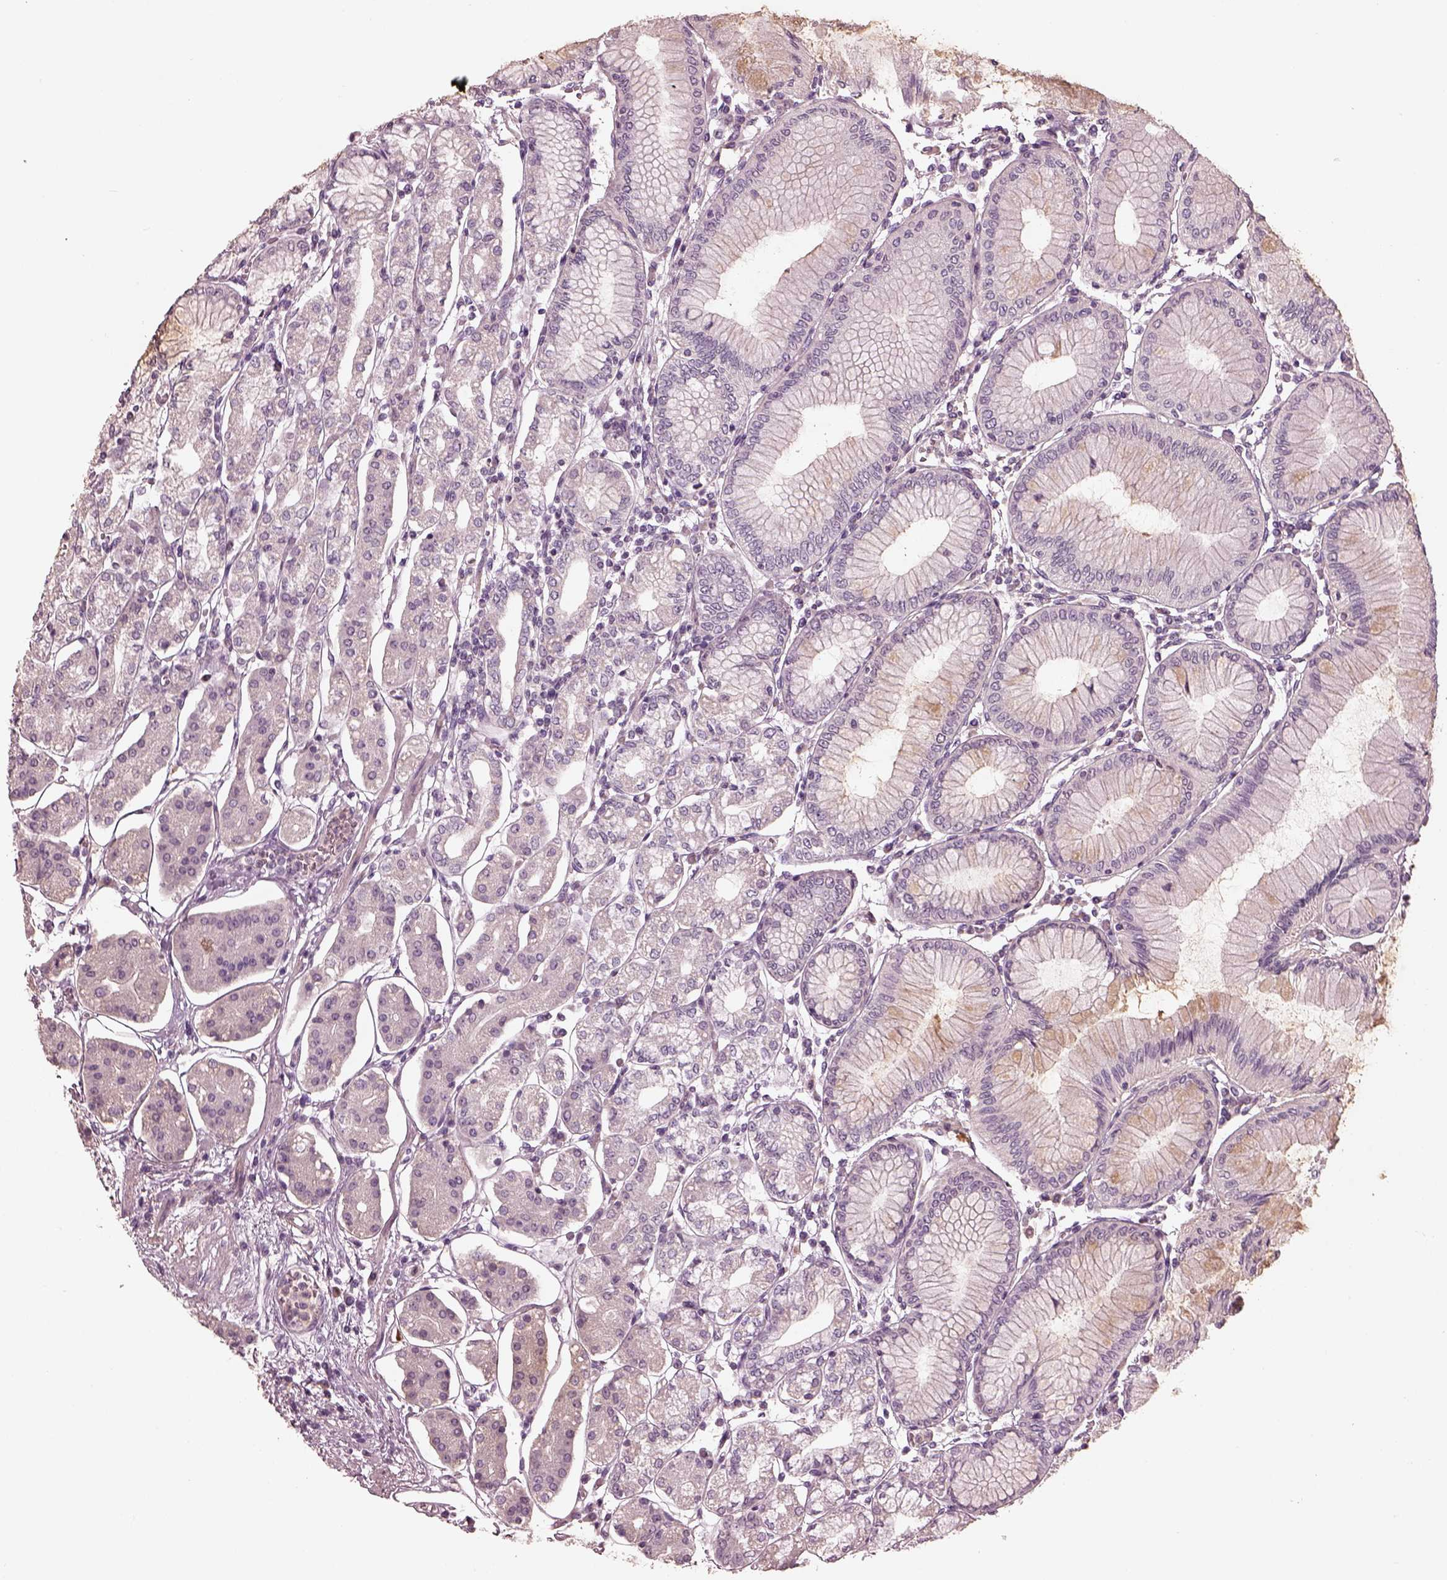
{"staining": {"intensity": "negative", "quantity": "none", "location": "none"}, "tissue": "stomach", "cell_type": "Glandular cells", "image_type": "normal", "snomed": [{"axis": "morphology", "description": "Normal tissue, NOS"}, {"axis": "topography", "description": "Skeletal muscle"}, {"axis": "topography", "description": "Stomach"}], "caption": "A photomicrograph of stomach stained for a protein demonstrates no brown staining in glandular cells.", "gene": "OPTC", "patient": {"sex": "female", "age": 57}}